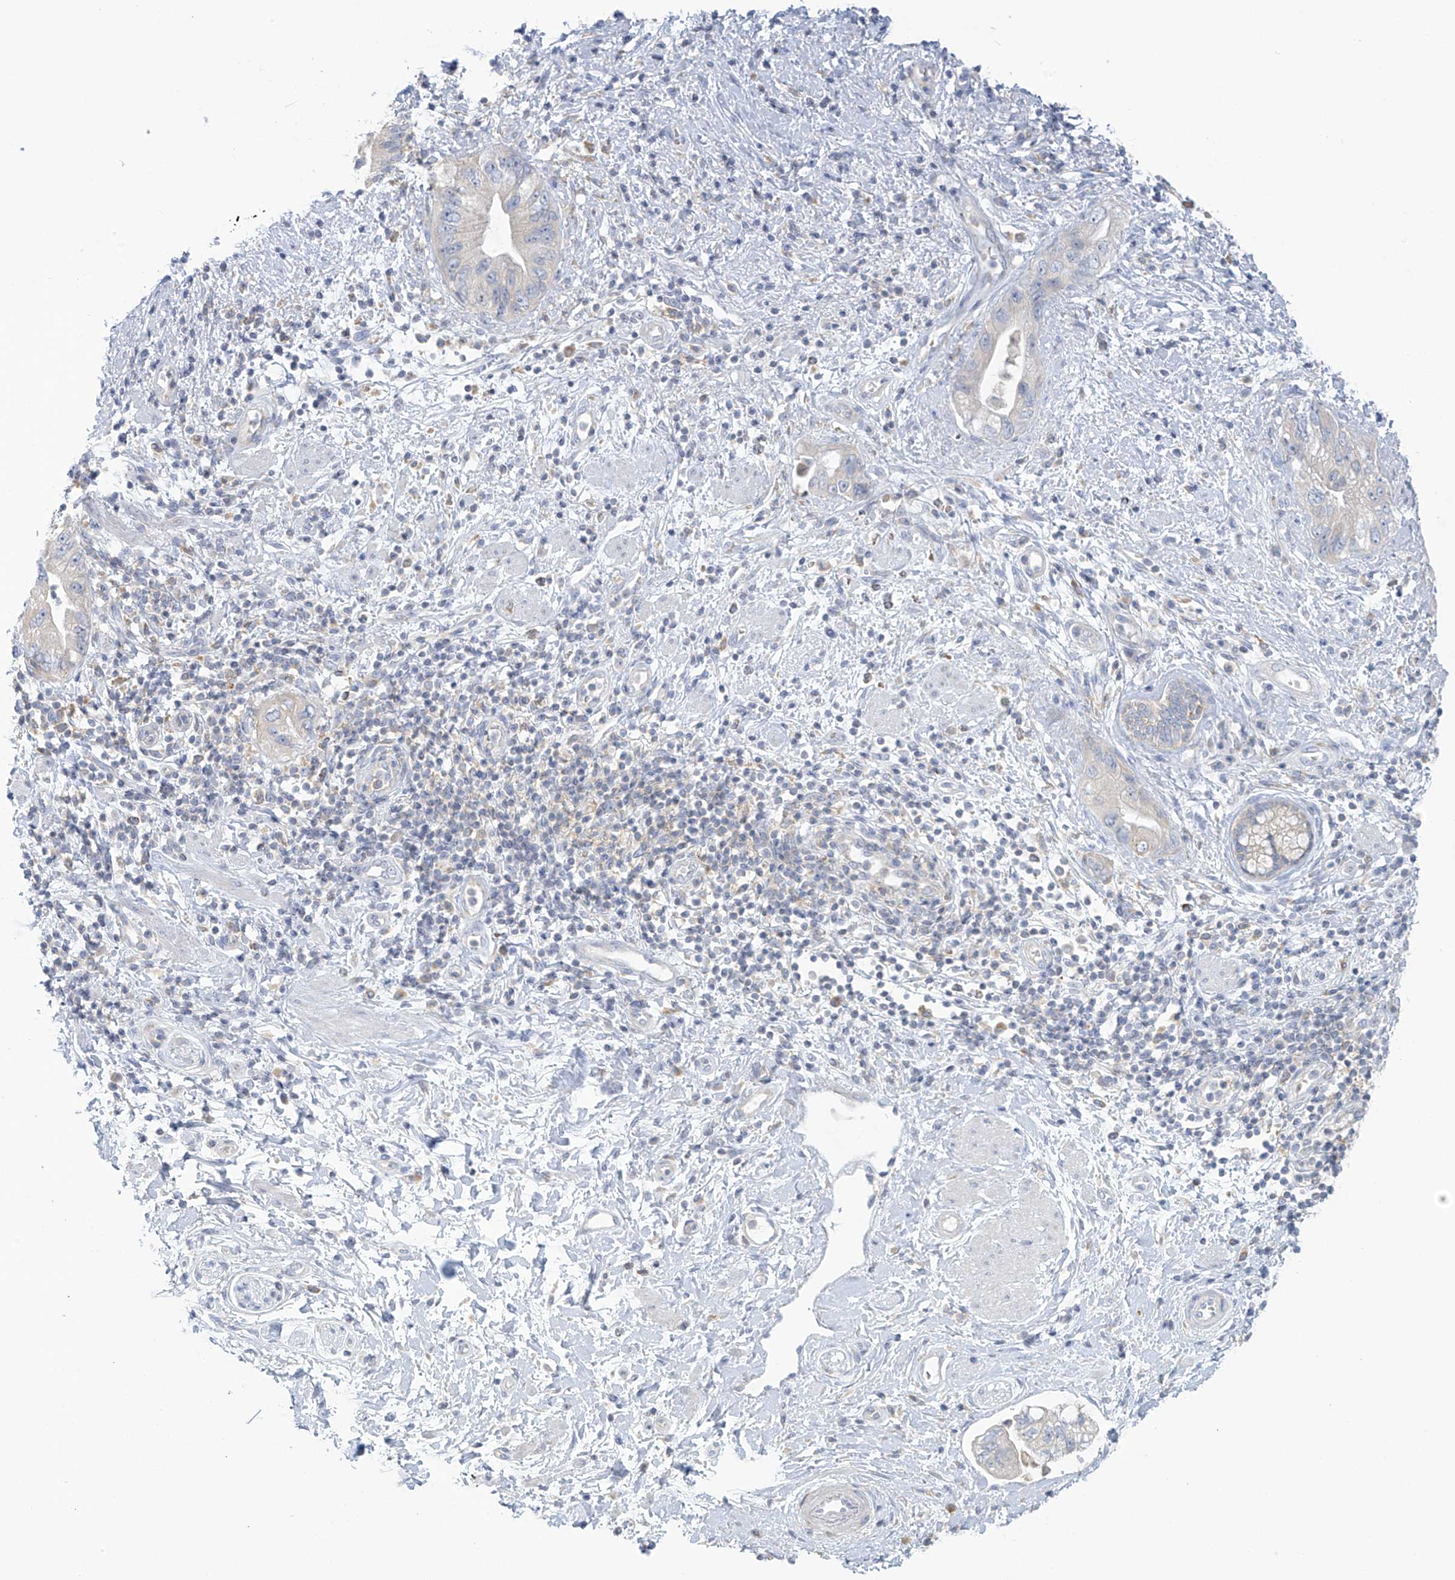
{"staining": {"intensity": "negative", "quantity": "none", "location": "none"}, "tissue": "pancreatic cancer", "cell_type": "Tumor cells", "image_type": "cancer", "snomed": [{"axis": "morphology", "description": "Adenocarcinoma, NOS"}, {"axis": "topography", "description": "Pancreas"}], "caption": "DAB immunohistochemical staining of human pancreatic cancer displays no significant expression in tumor cells.", "gene": "SLC6A12", "patient": {"sex": "female", "age": 73}}